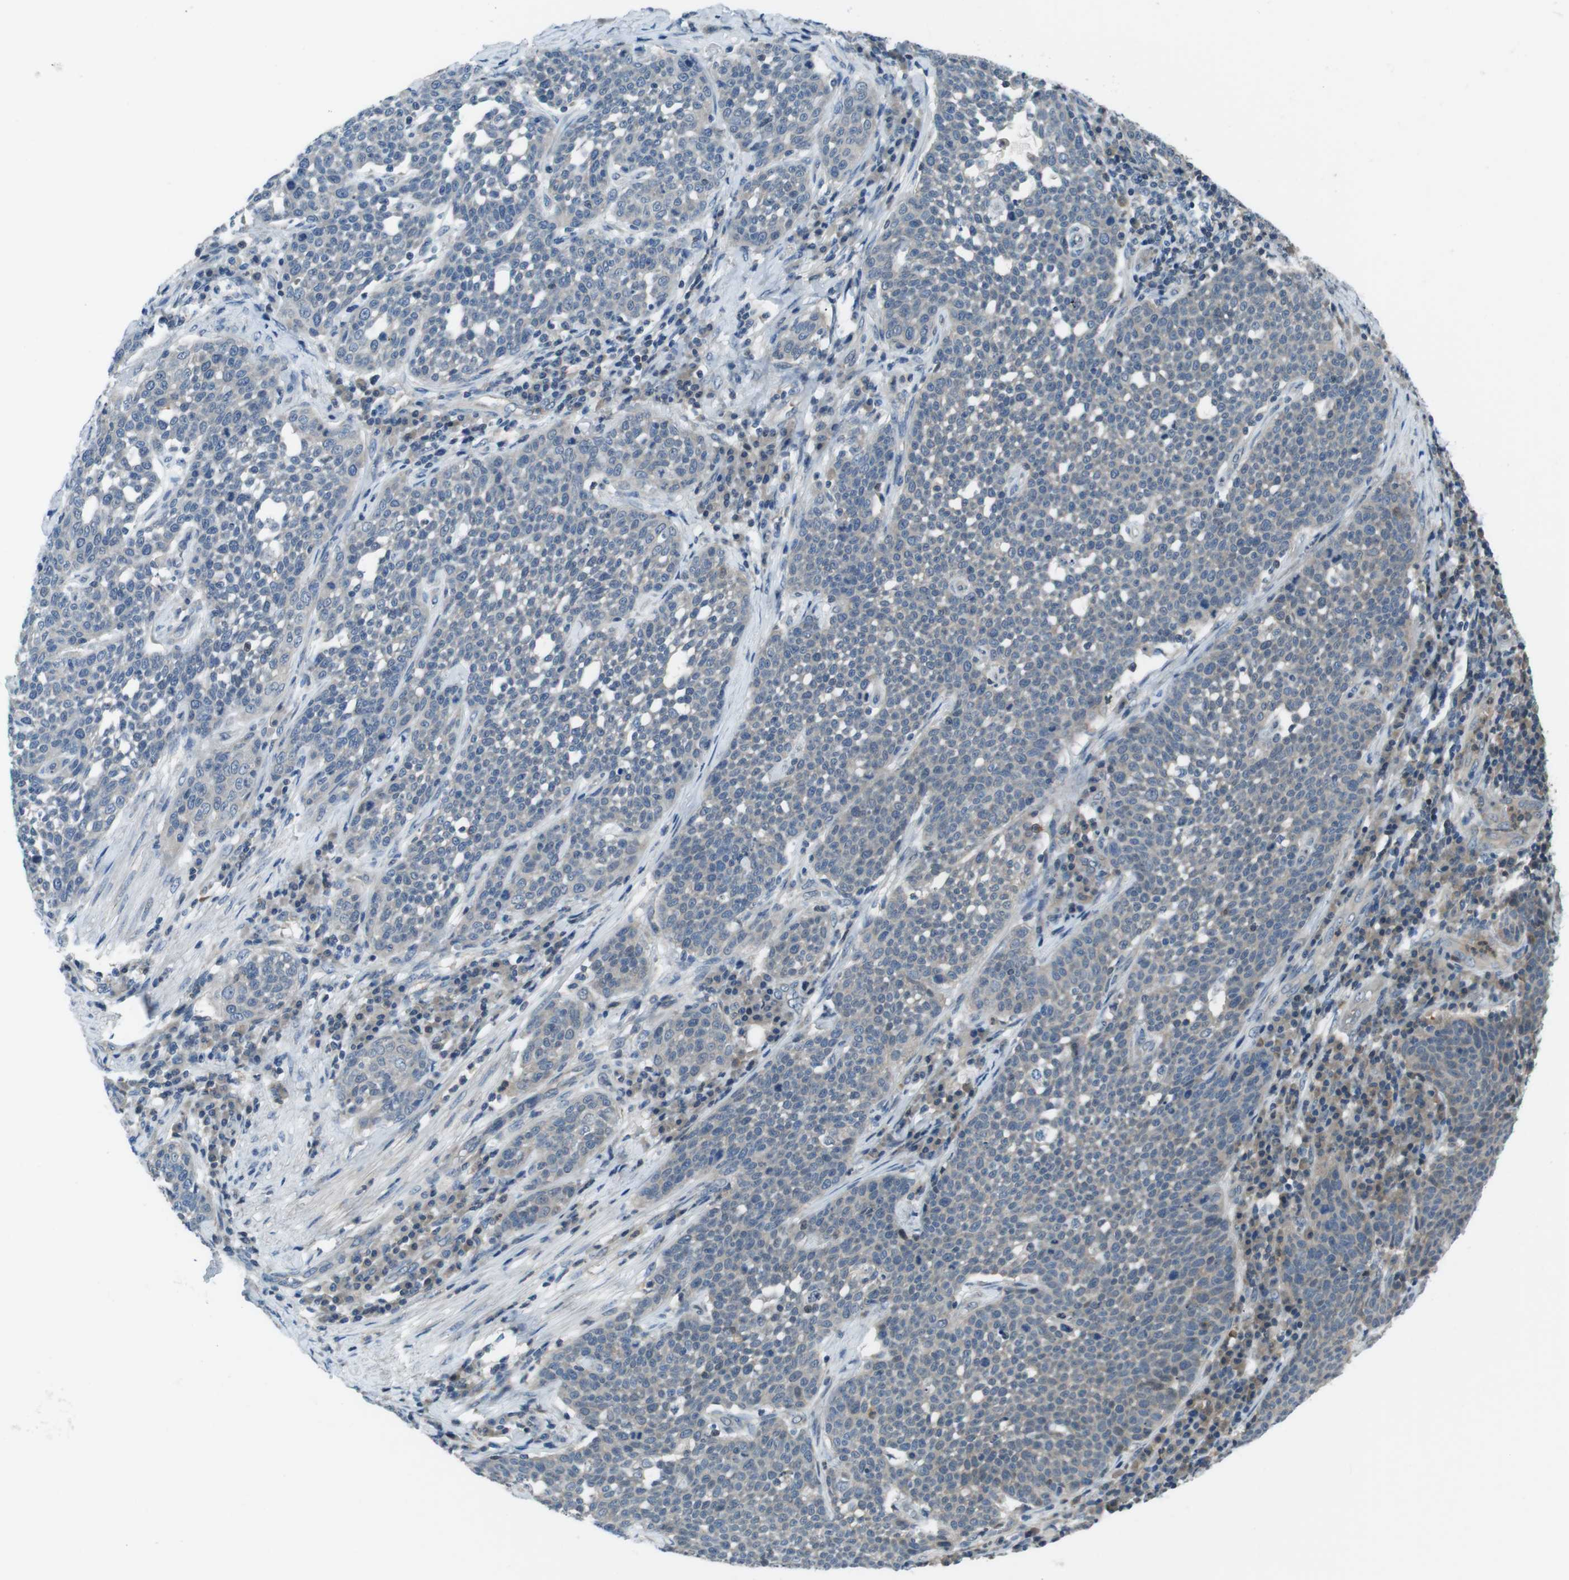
{"staining": {"intensity": "negative", "quantity": "none", "location": "none"}, "tissue": "cervical cancer", "cell_type": "Tumor cells", "image_type": "cancer", "snomed": [{"axis": "morphology", "description": "Squamous cell carcinoma, NOS"}, {"axis": "topography", "description": "Cervix"}], "caption": "Human cervical cancer (squamous cell carcinoma) stained for a protein using immunohistochemistry exhibits no positivity in tumor cells.", "gene": "NANOS2", "patient": {"sex": "female", "age": 34}}